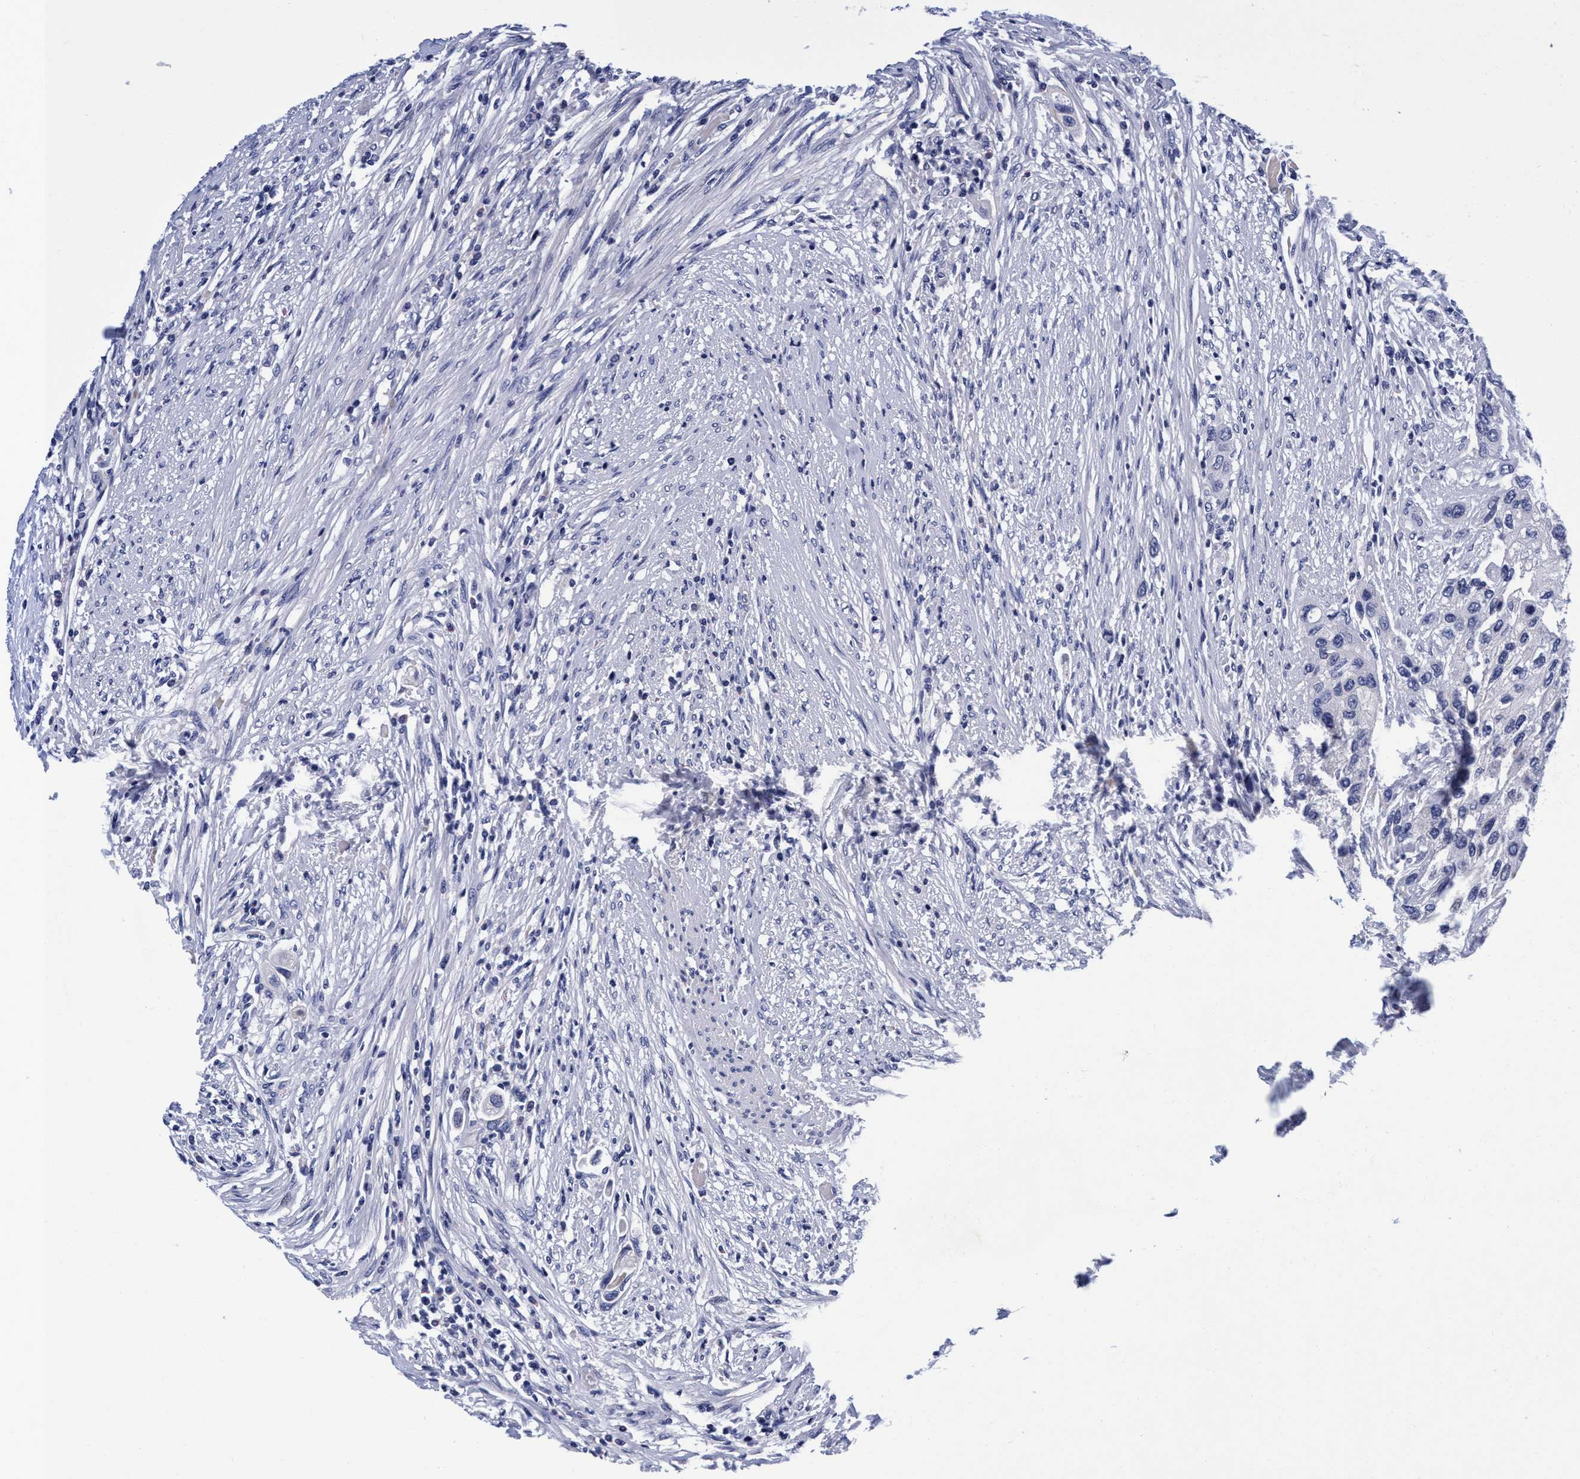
{"staining": {"intensity": "negative", "quantity": "none", "location": "none"}, "tissue": "urothelial cancer", "cell_type": "Tumor cells", "image_type": "cancer", "snomed": [{"axis": "morphology", "description": "Urothelial carcinoma, High grade"}, {"axis": "topography", "description": "Urinary bladder"}], "caption": "Tumor cells show no significant staining in urothelial cancer. (DAB IHC, high magnification).", "gene": "PLPPR1", "patient": {"sex": "female", "age": 56}}